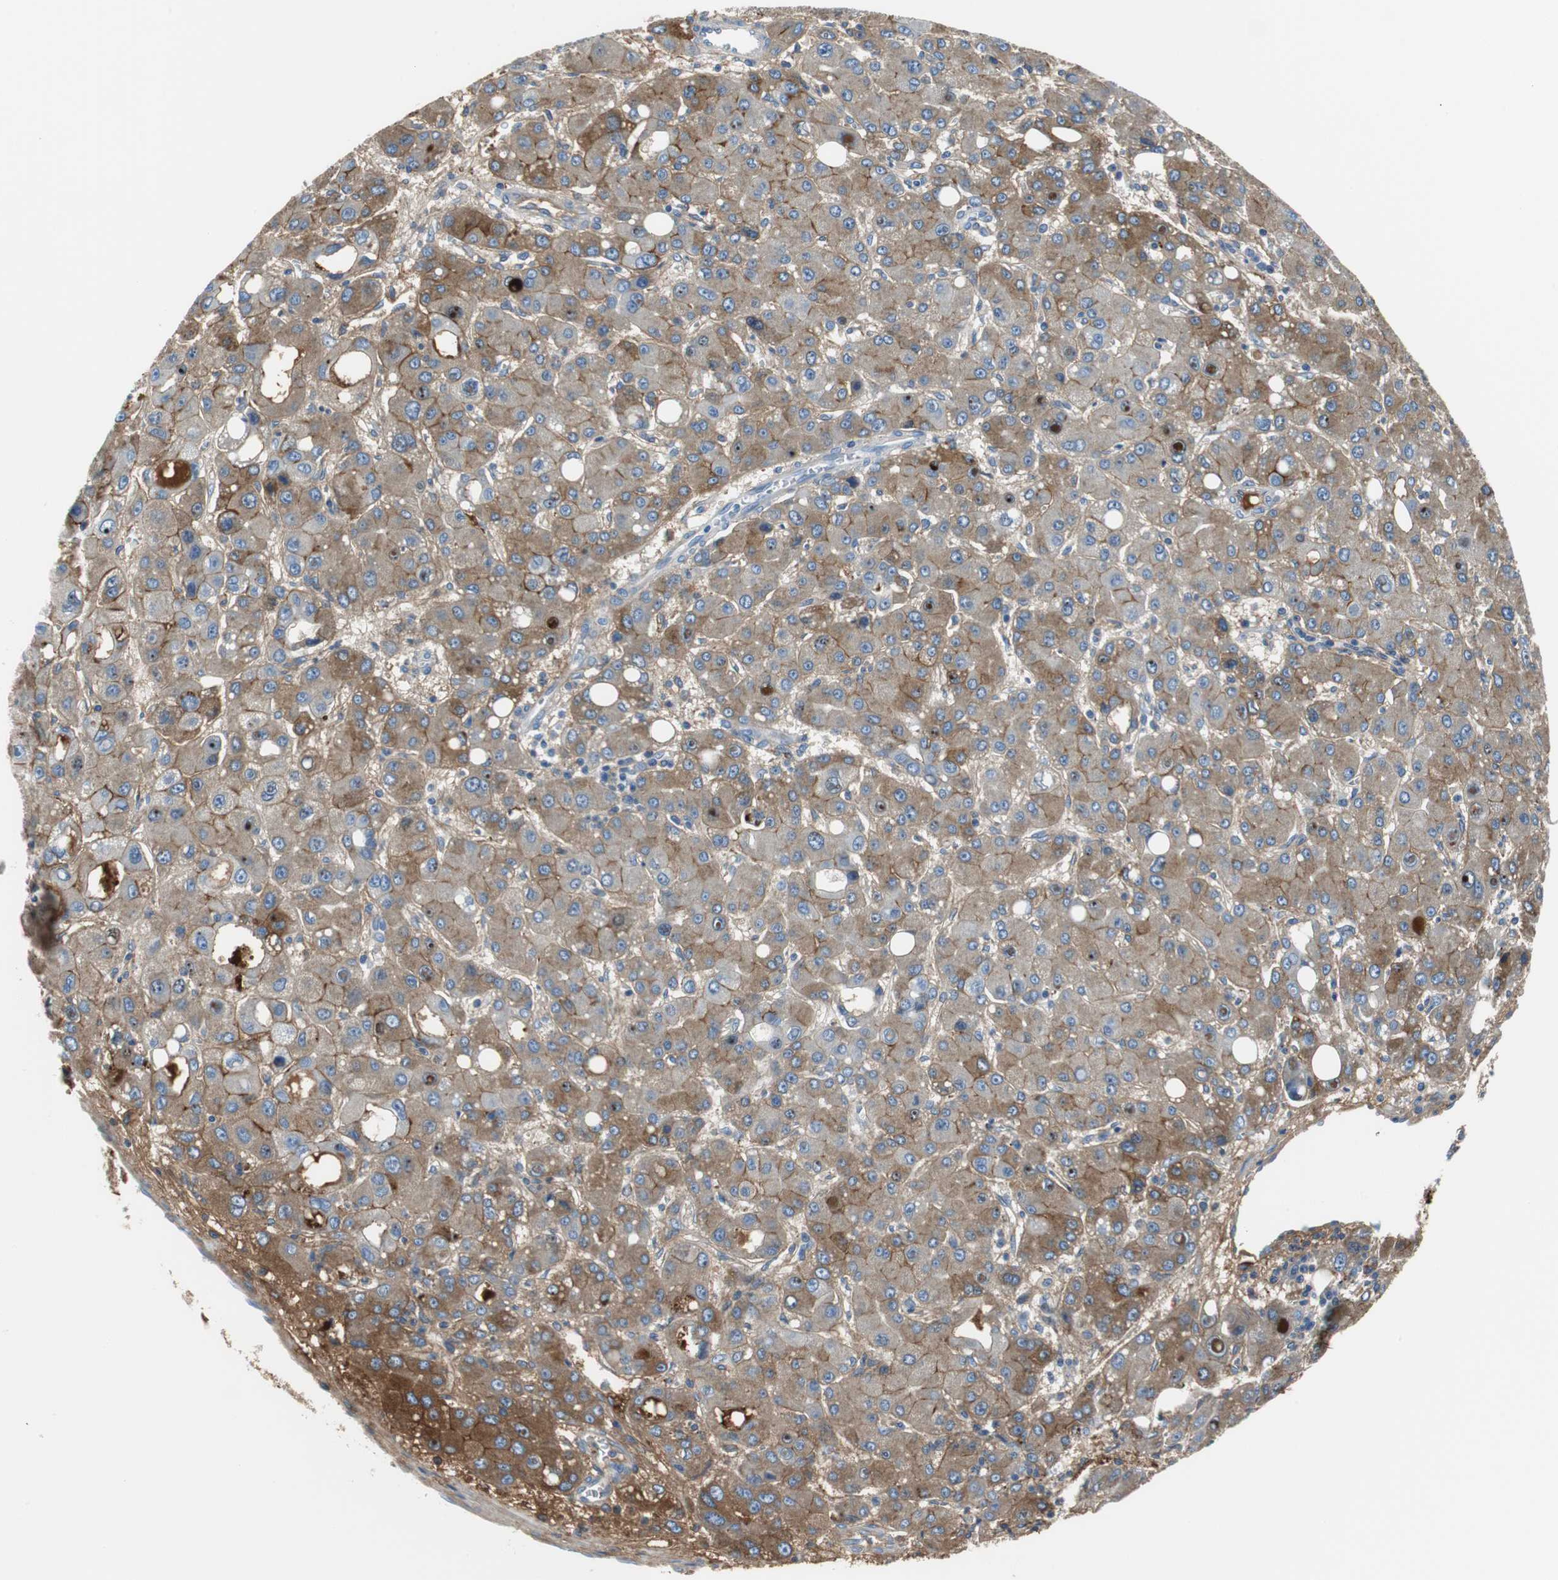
{"staining": {"intensity": "moderate", "quantity": ">75%", "location": "cytoplasmic/membranous"}, "tissue": "liver cancer", "cell_type": "Tumor cells", "image_type": "cancer", "snomed": [{"axis": "morphology", "description": "Carcinoma, Hepatocellular, NOS"}, {"axis": "topography", "description": "Liver"}], "caption": "This is an image of immunohistochemistry staining of liver hepatocellular carcinoma, which shows moderate staining in the cytoplasmic/membranous of tumor cells.", "gene": "APCS", "patient": {"sex": "male", "age": 55}}